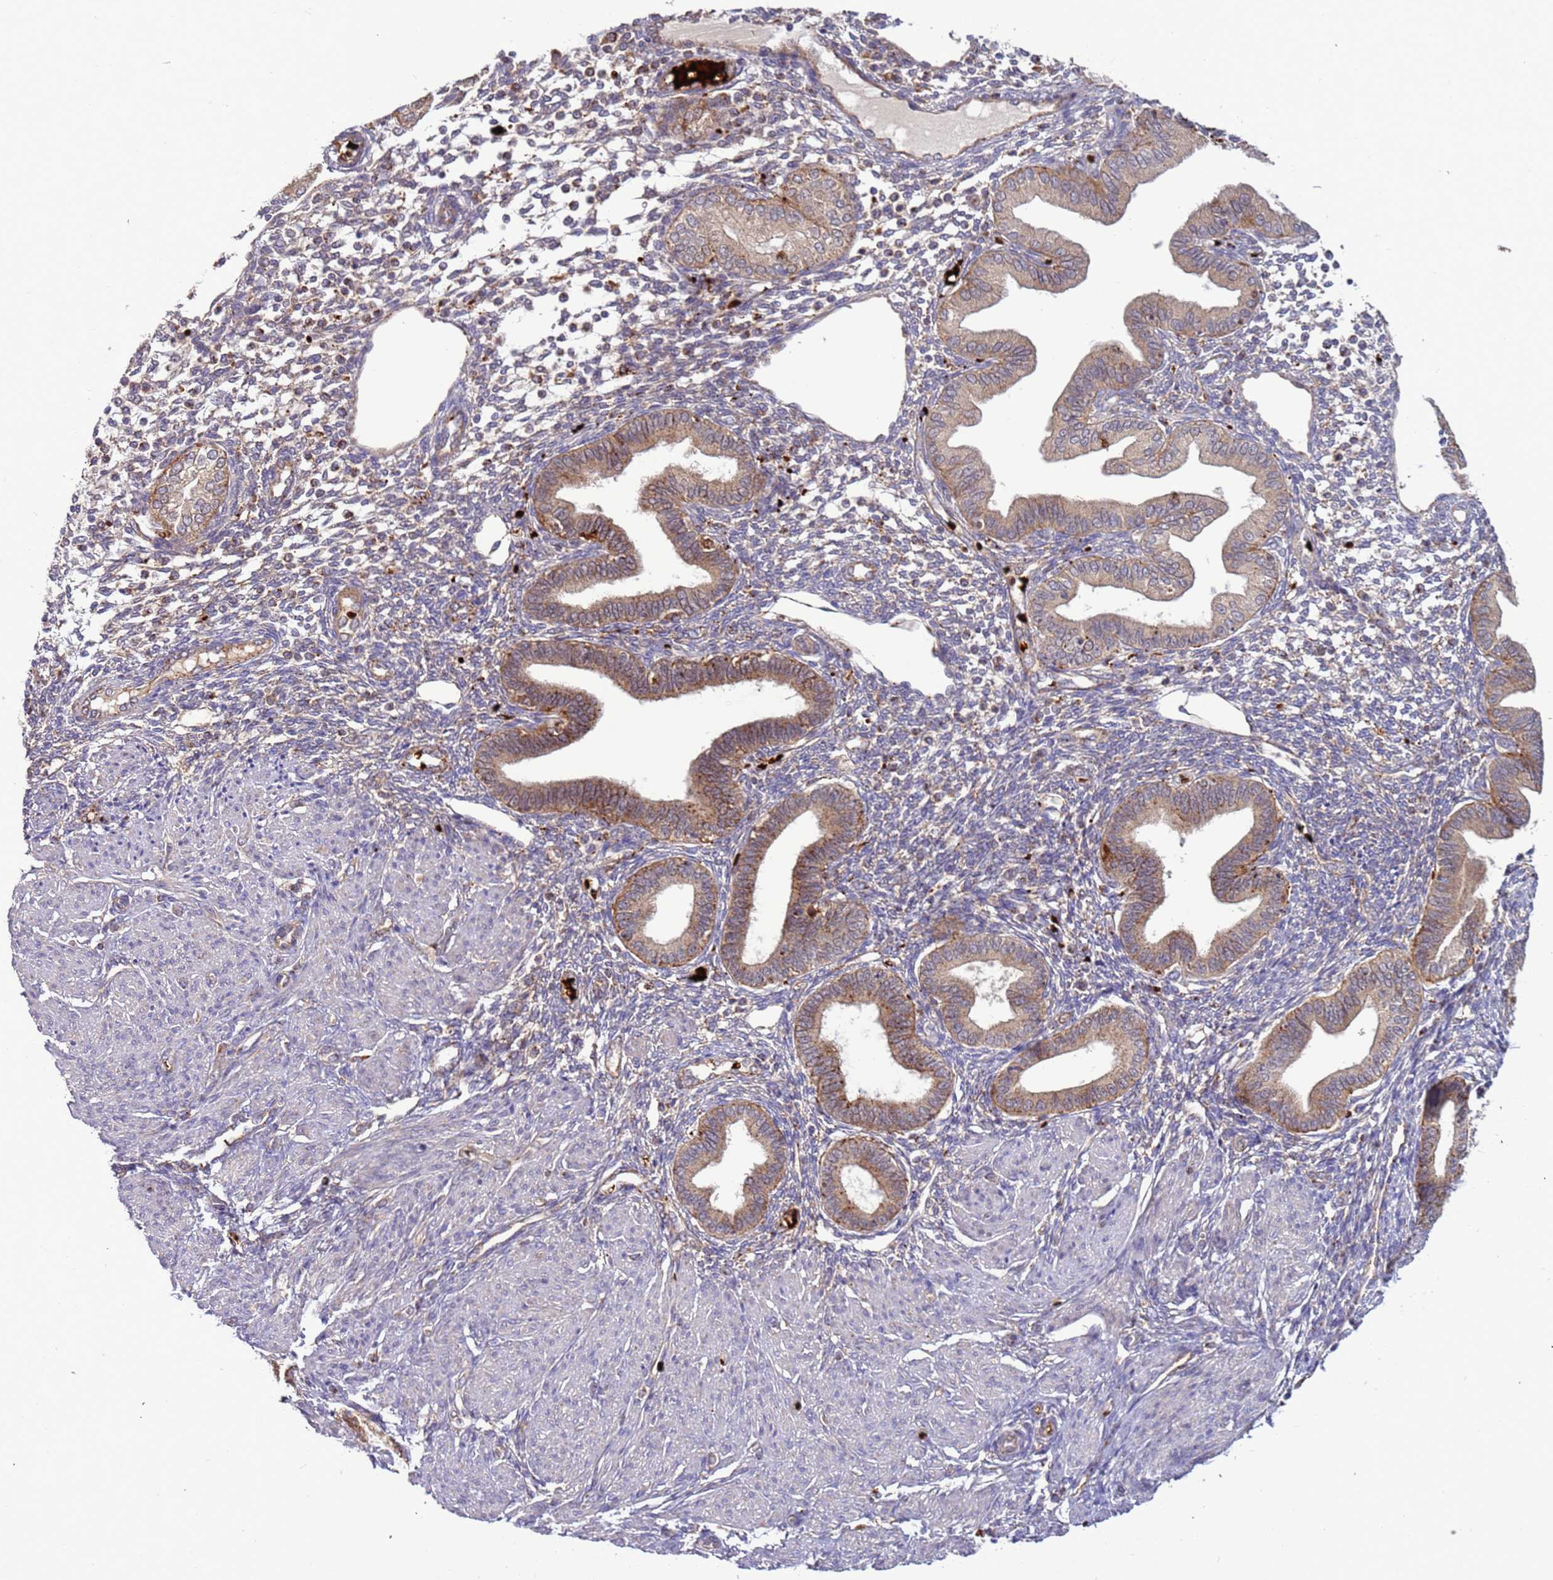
{"staining": {"intensity": "weak", "quantity": "25%-75%", "location": "cytoplasmic/membranous"}, "tissue": "endometrium", "cell_type": "Cells in endometrial stroma", "image_type": "normal", "snomed": [{"axis": "morphology", "description": "Normal tissue, NOS"}, {"axis": "topography", "description": "Endometrium"}], "caption": "The immunohistochemical stain labels weak cytoplasmic/membranous staining in cells in endometrial stroma of unremarkable endometrium.", "gene": "VPS36", "patient": {"sex": "female", "age": 53}}